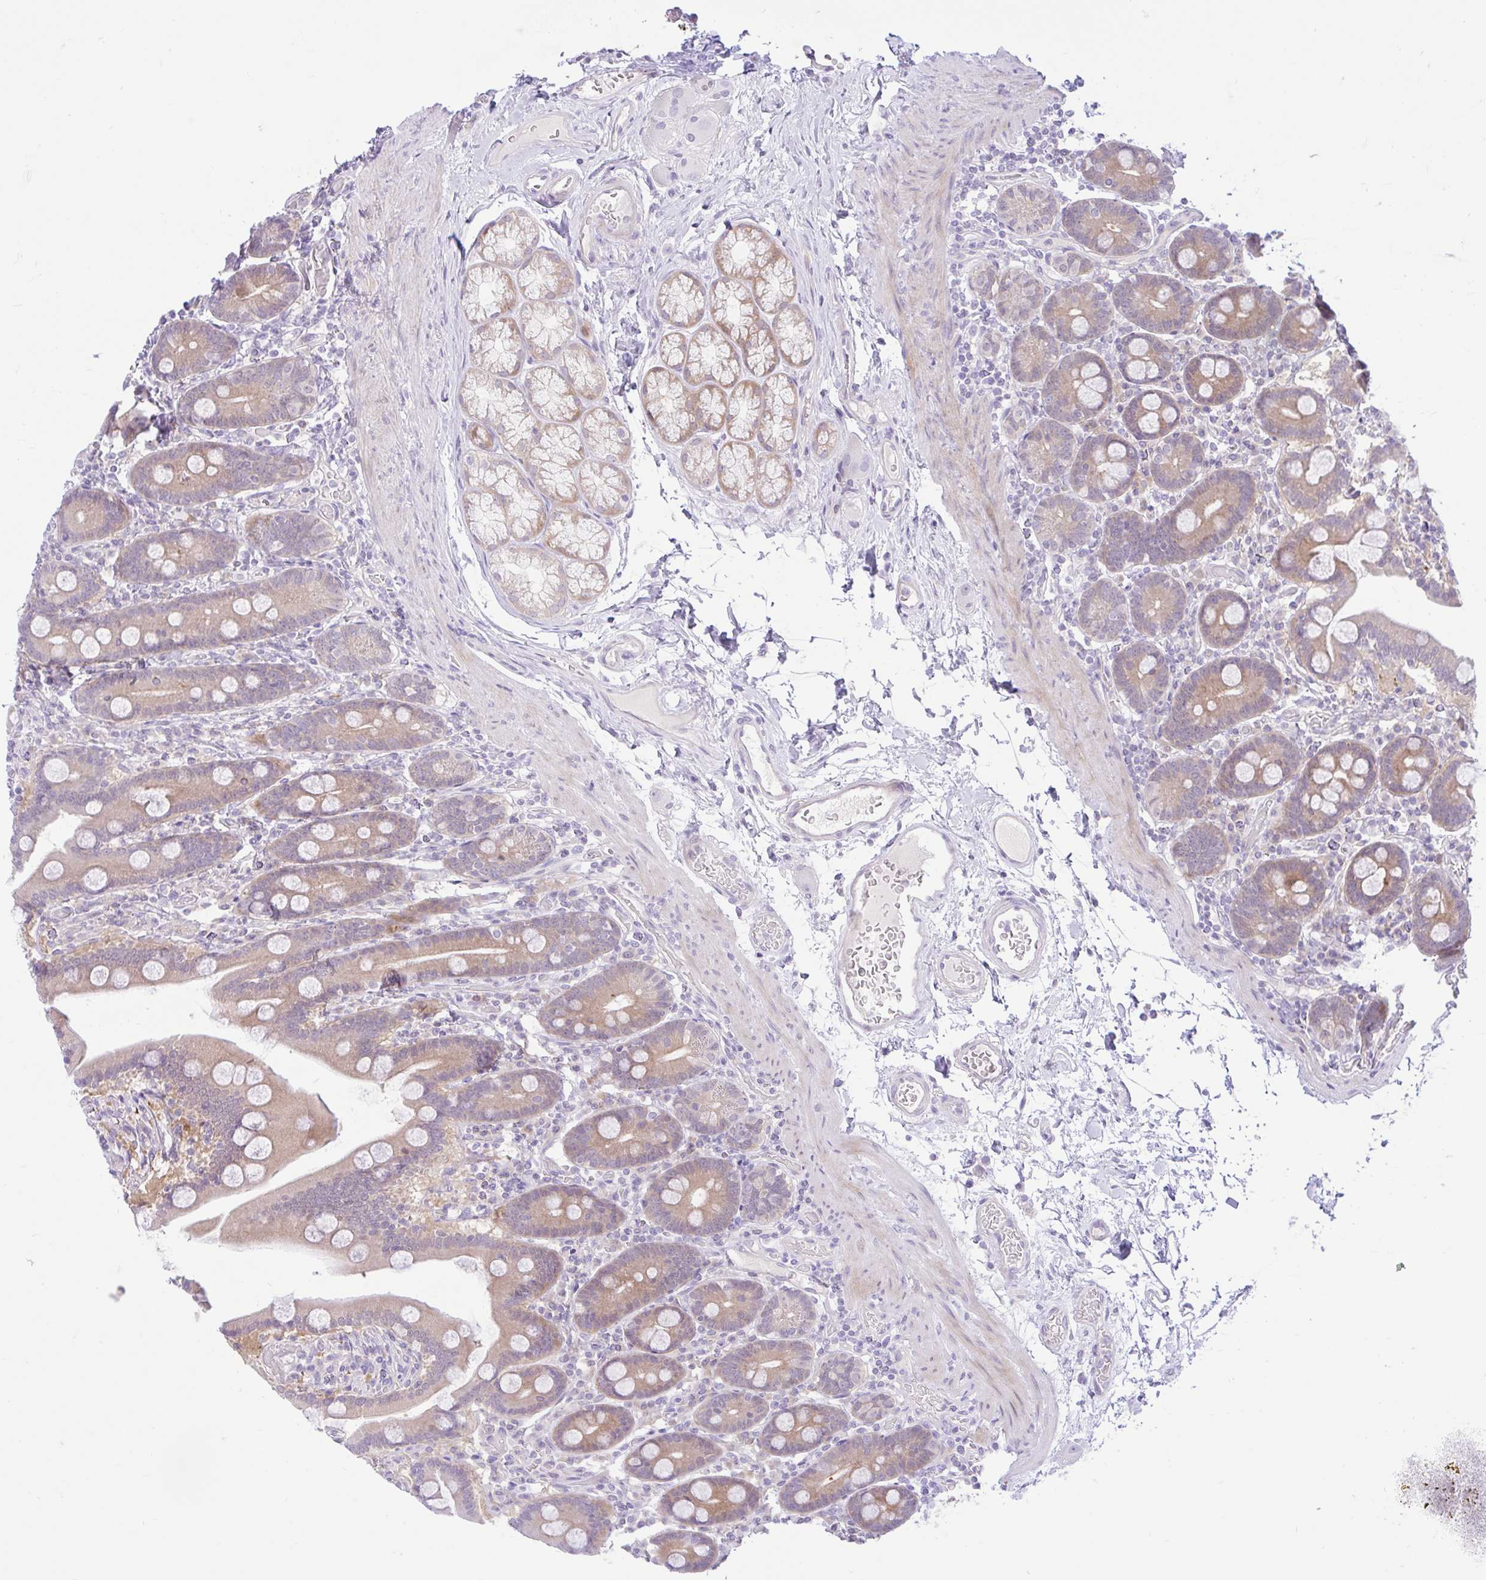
{"staining": {"intensity": "moderate", "quantity": "<25%", "location": "cytoplasmic/membranous"}, "tissue": "duodenum", "cell_type": "Glandular cells", "image_type": "normal", "snomed": [{"axis": "morphology", "description": "Normal tissue, NOS"}, {"axis": "topography", "description": "Duodenum"}], "caption": "Immunohistochemical staining of normal human duodenum demonstrates low levels of moderate cytoplasmic/membranous expression in about <25% of glandular cells.", "gene": "ZNF101", "patient": {"sex": "male", "age": 55}}